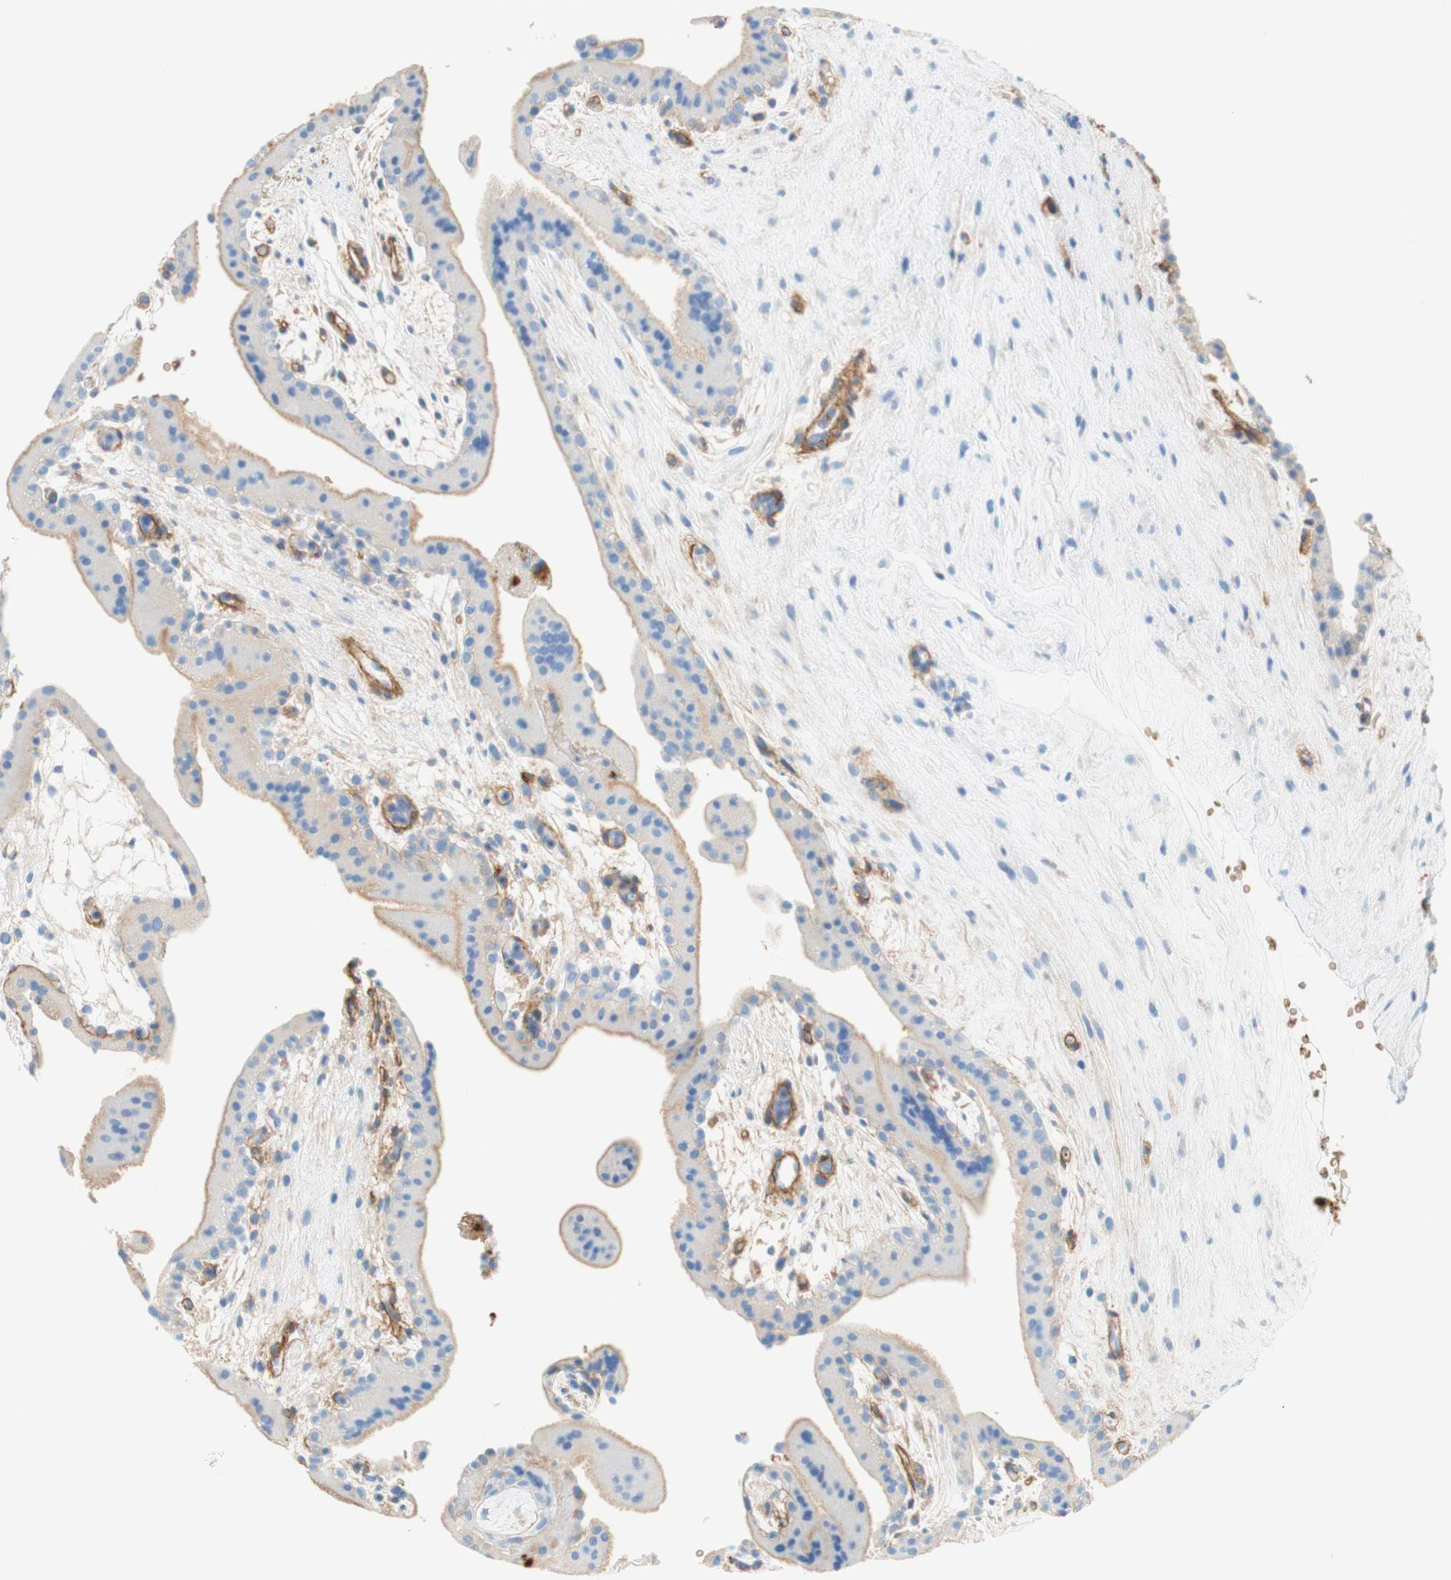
{"staining": {"intensity": "negative", "quantity": "none", "location": "none"}, "tissue": "placenta", "cell_type": "Decidual cells", "image_type": "normal", "snomed": [{"axis": "morphology", "description": "Normal tissue, NOS"}, {"axis": "topography", "description": "Placenta"}], "caption": "The histopathology image demonstrates no staining of decidual cells in unremarkable placenta. (DAB (3,3'-diaminobenzidine) immunohistochemistry, high magnification).", "gene": "STOM", "patient": {"sex": "female", "age": 19}}